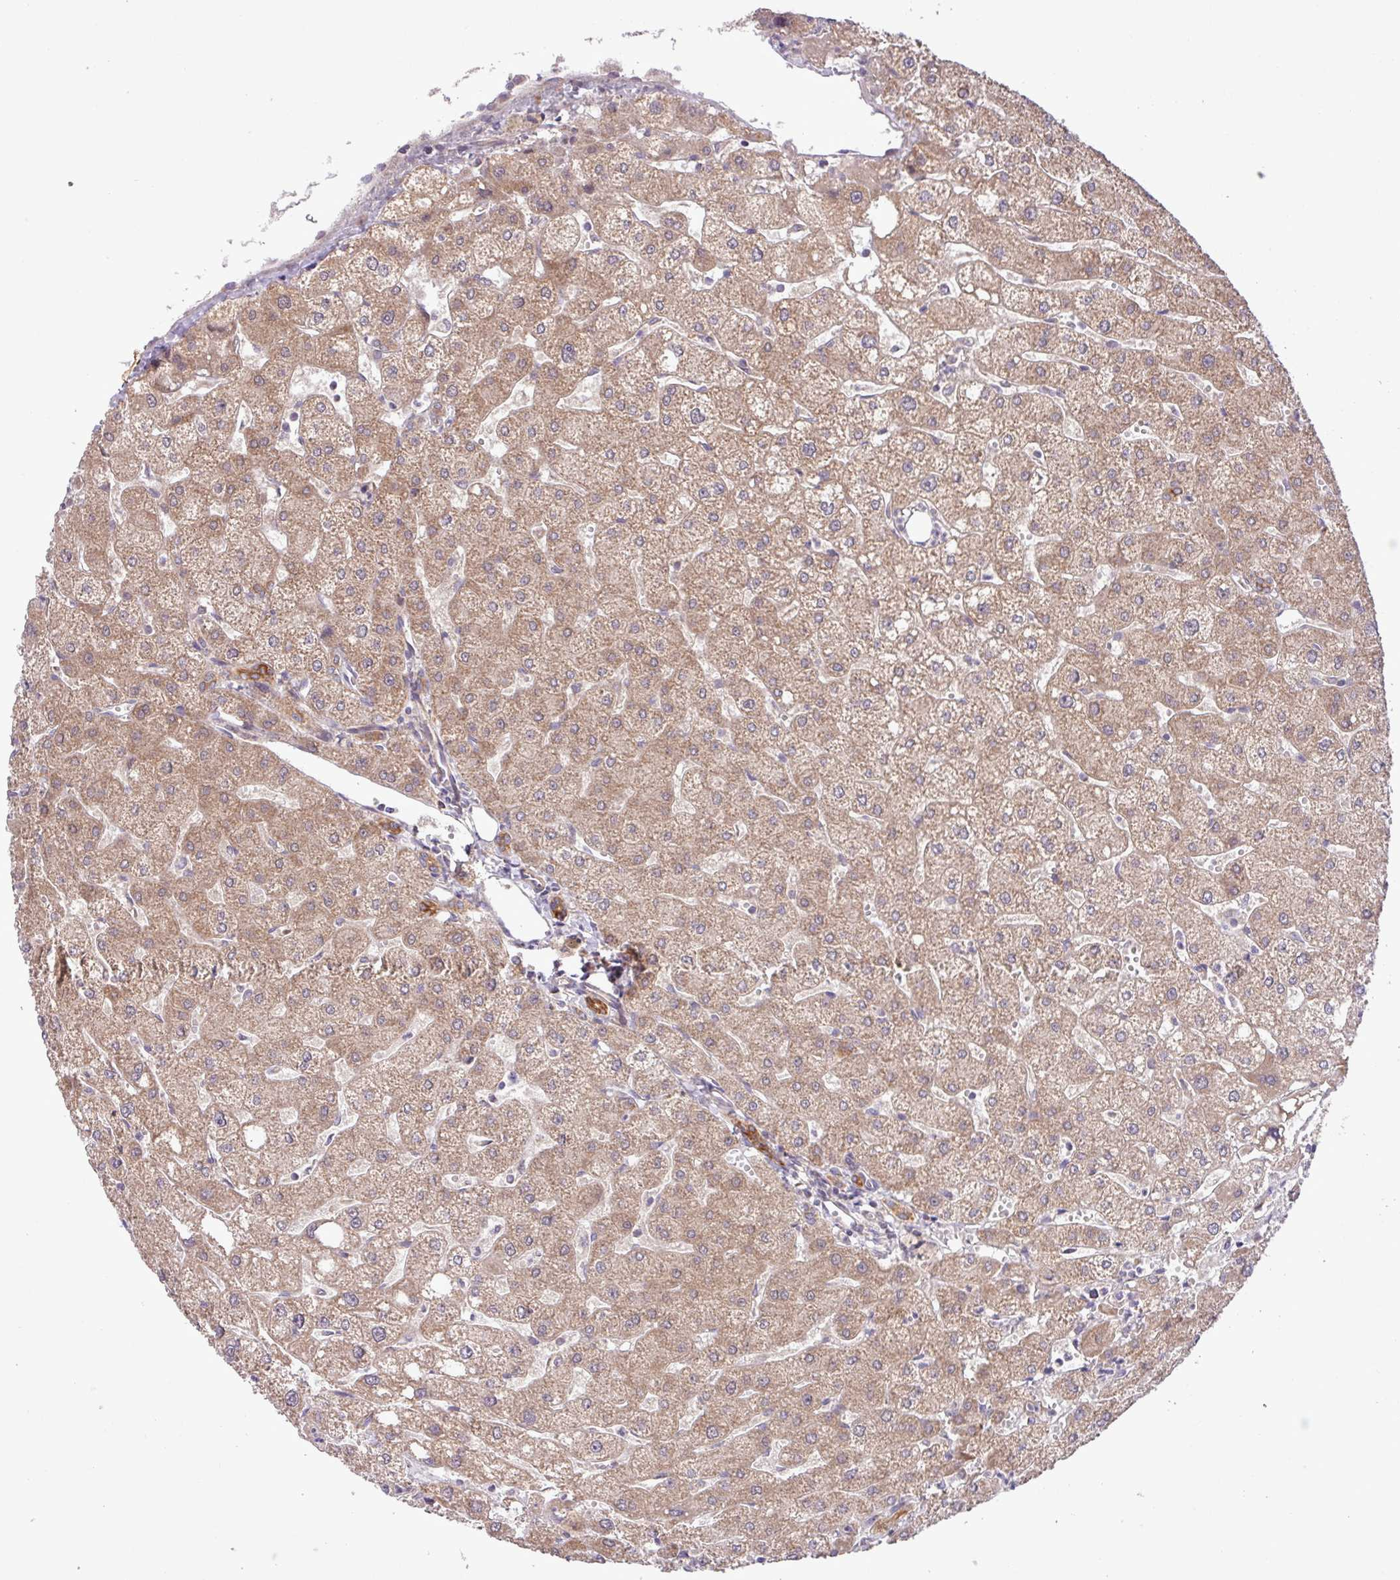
{"staining": {"intensity": "moderate", "quantity": ">75%", "location": "cytoplasmic/membranous"}, "tissue": "liver", "cell_type": "Cholangiocytes", "image_type": "normal", "snomed": [{"axis": "morphology", "description": "Normal tissue, NOS"}, {"axis": "topography", "description": "Liver"}], "caption": "This histopathology image exhibits immunohistochemistry (IHC) staining of benign human liver, with medium moderate cytoplasmic/membranous staining in about >75% of cholangiocytes.", "gene": "TIMM10B", "patient": {"sex": "male", "age": 67}}